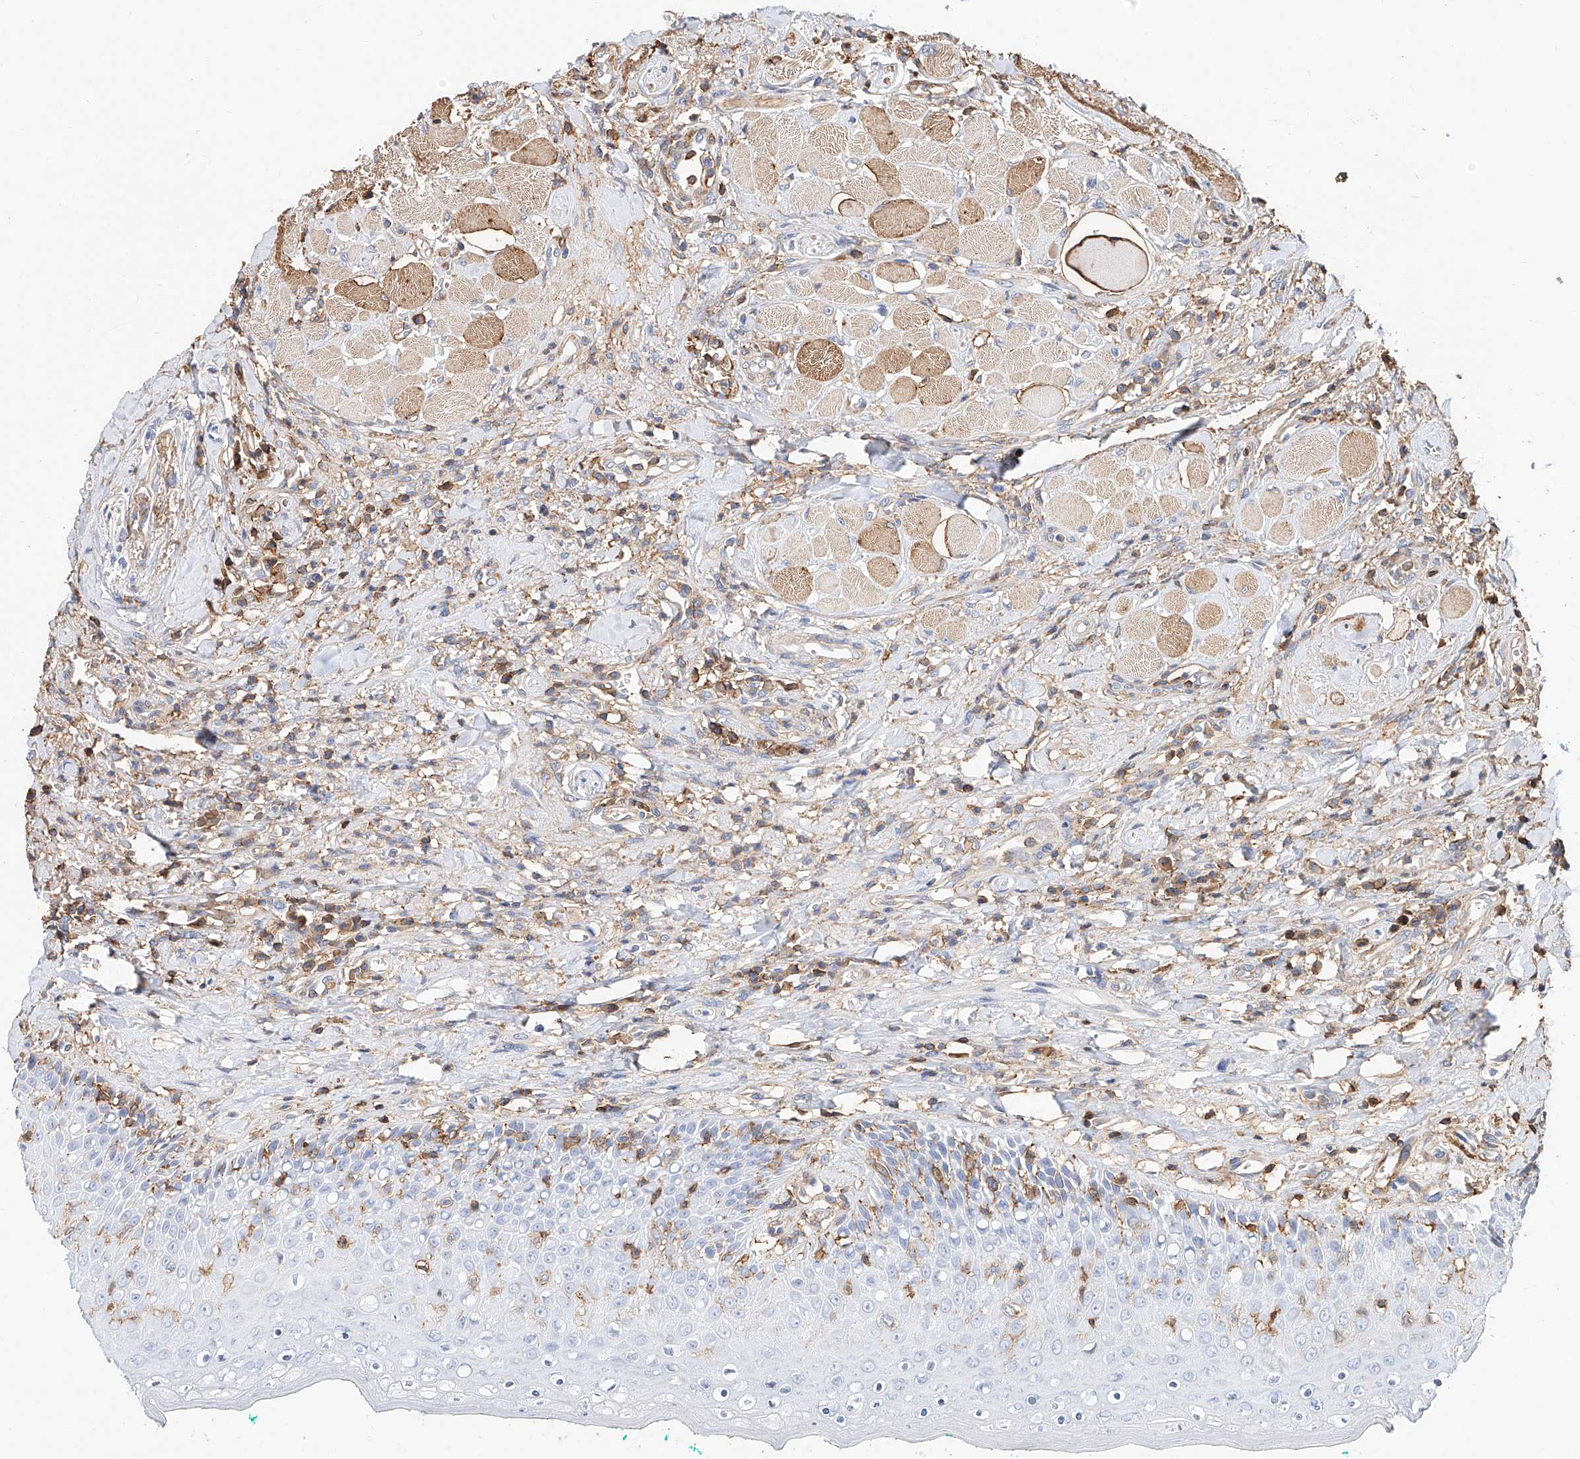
{"staining": {"intensity": "negative", "quantity": "none", "location": "none"}, "tissue": "oral mucosa", "cell_type": "Squamous epithelial cells", "image_type": "normal", "snomed": [{"axis": "morphology", "description": "Normal tissue, NOS"}, {"axis": "topography", "description": "Oral tissue"}], "caption": "Oral mucosa was stained to show a protein in brown. There is no significant positivity in squamous epithelial cells. (DAB (3,3'-diaminobenzidine) immunohistochemistry (IHC), high magnification).", "gene": "WFS1", "patient": {"sex": "female", "age": 70}}